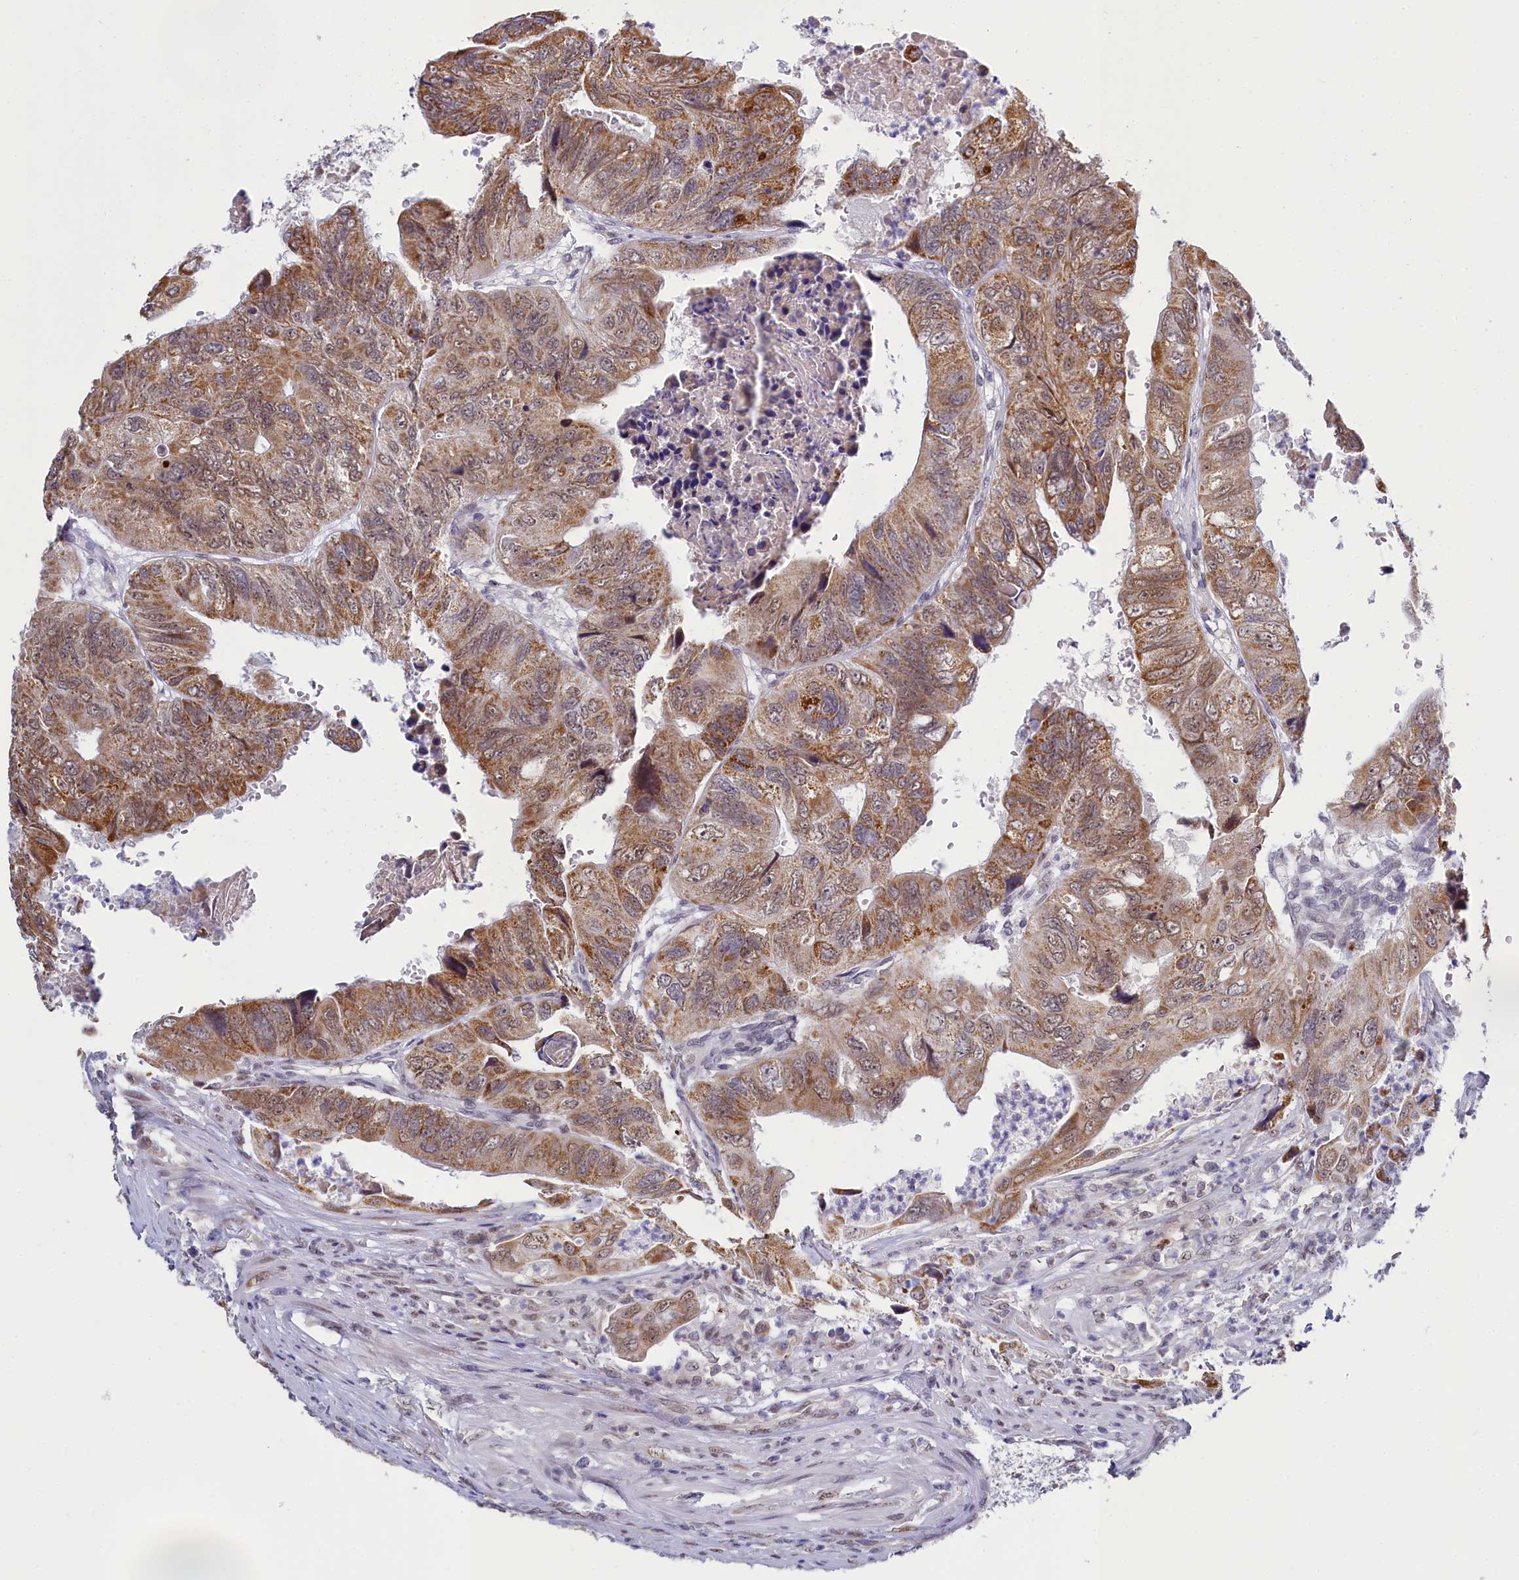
{"staining": {"intensity": "moderate", "quantity": ">75%", "location": "cytoplasmic/membranous,nuclear"}, "tissue": "colorectal cancer", "cell_type": "Tumor cells", "image_type": "cancer", "snomed": [{"axis": "morphology", "description": "Adenocarcinoma, NOS"}, {"axis": "topography", "description": "Rectum"}], "caption": "Immunohistochemical staining of human colorectal cancer (adenocarcinoma) reveals medium levels of moderate cytoplasmic/membranous and nuclear positivity in about >75% of tumor cells.", "gene": "PPHLN1", "patient": {"sex": "male", "age": 63}}